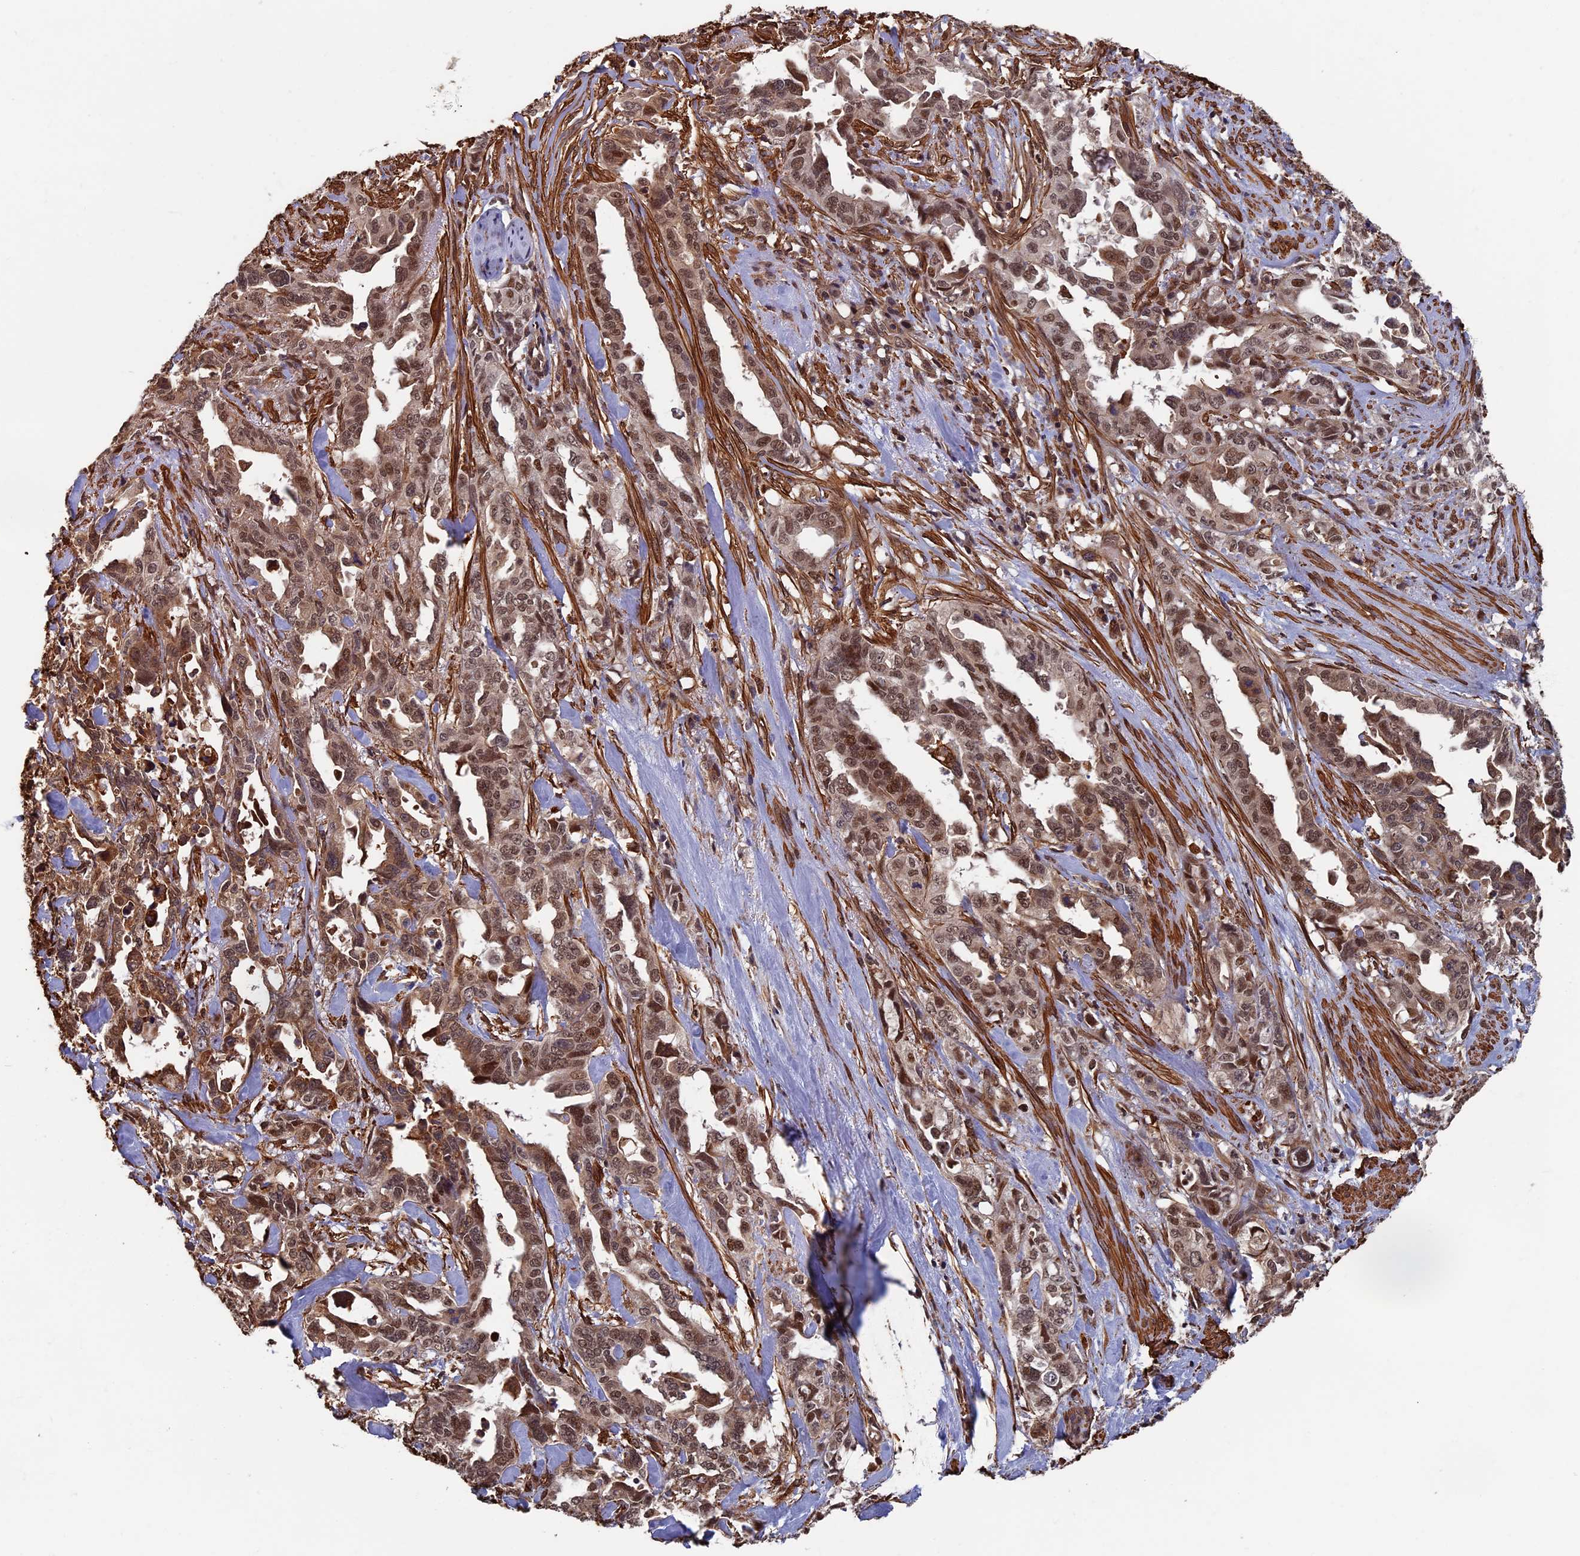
{"staining": {"intensity": "moderate", "quantity": ">75%", "location": "cytoplasmic/membranous,nuclear"}, "tissue": "endometrial cancer", "cell_type": "Tumor cells", "image_type": "cancer", "snomed": [{"axis": "morphology", "description": "Adenocarcinoma, NOS"}, {"axis": "topography", "description": "Endometrium"}], "caption": "Protein staining reveals moderate cytoplasmic/membranous and nuclear expression in about >75% of tumor cells in endometrial cancer.", "gene": "CTDP1", "patient": {"sex": "female", "age": 65}}